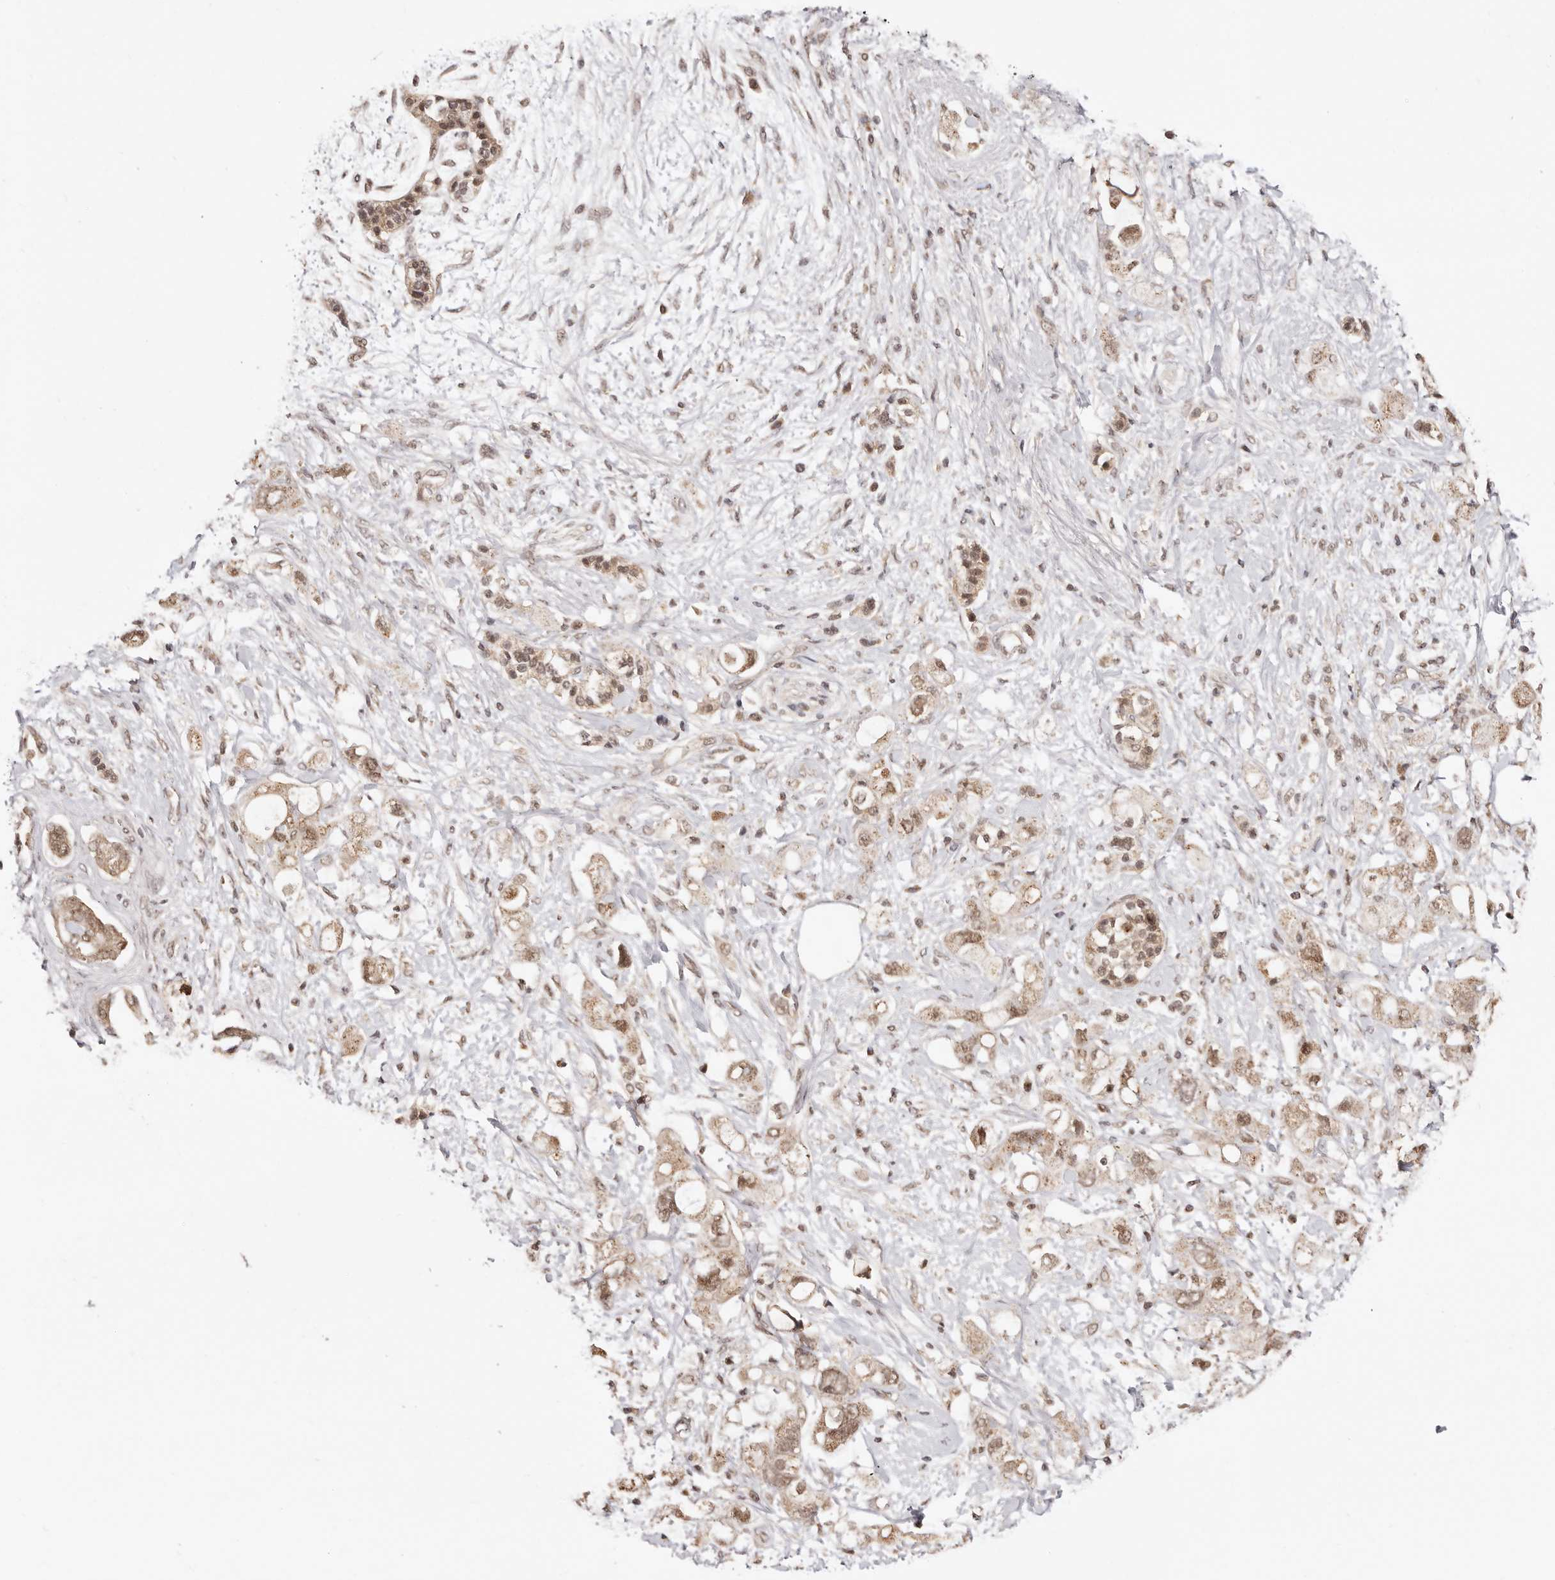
{"staining": {"intensity": "moderate", "quantity": ">75%", "location": "nuclear"}, "tissue": "pancreatic cancer", "cell_type": "Tumor cells", "image_type": "cancer", "snomed": [{"axis": "morphology", "description": "Adenocarcinoma, NOS"}, {"axis": "topography", "description": "Pancreas"}], "caption": "About >75% of tumor cells in human adenocarcinoma (pancreatic) demonstrate moderate nuclear protein expression as visualized by brown immunohistochemical staining.", "gene": "MED8", "patient": {"sex": "female", "age": 56}}